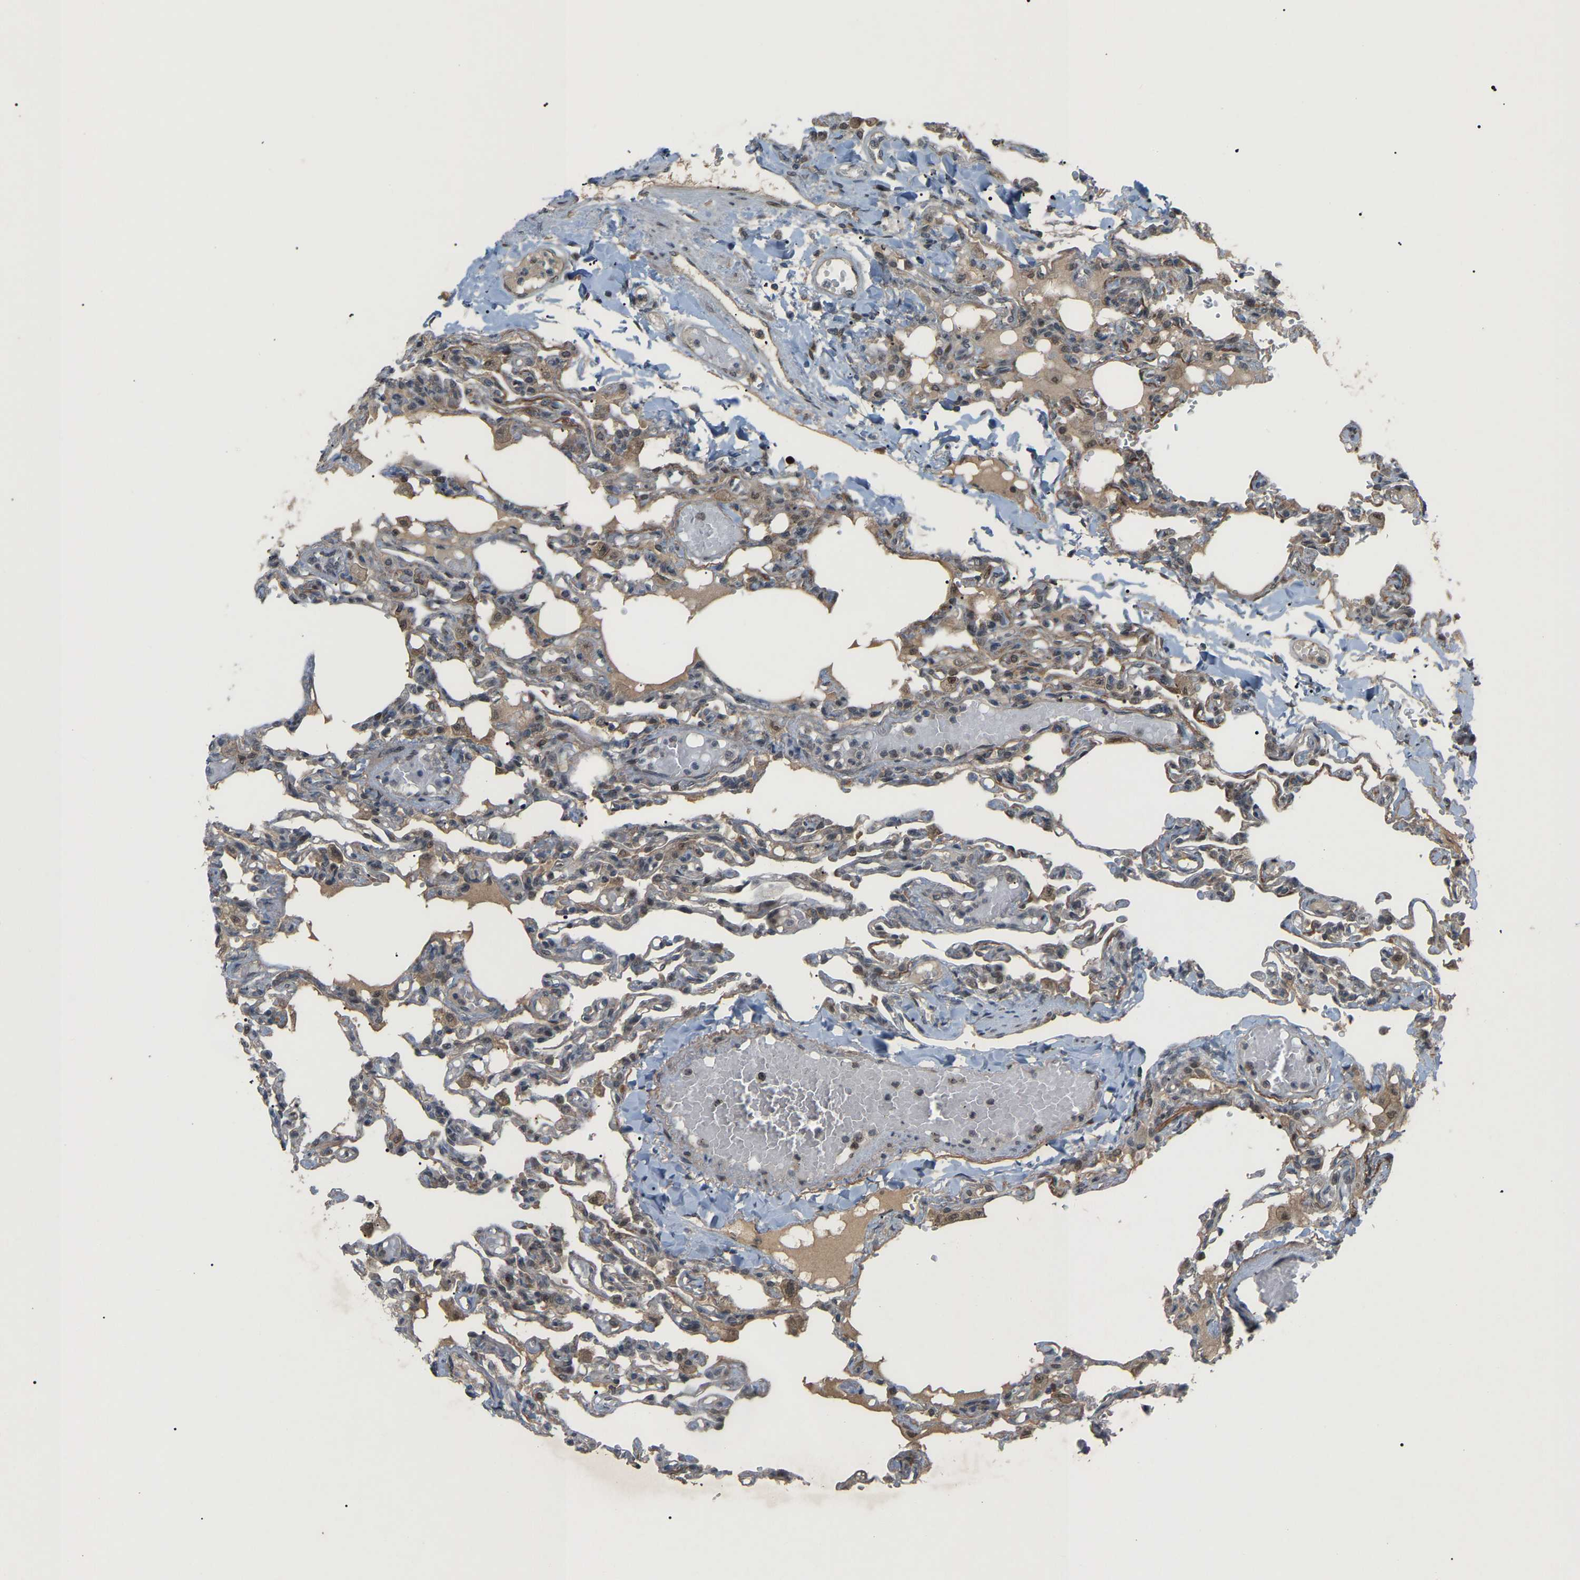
{"staining": {"intensity": "moderate", "quantity": "<25%", "location": "cytoplasmic/membranous"}, "tissue": "lung", "cell_type": "Alveolar cells", "image_type": "normal", "snomed": [{"axis": "morphology", "description": "Normal tissue, NOS"}, {"axis": "topography", "description": "Lung"}], "caption": "DAB (3,3'-diaminobenzidine) immunohistochemical staining of unremarkable lung demonstrates moderate cytoplasmic/membranous protein expression in approximately <25% of alveolar cells.", "gene": "CROT", "patient": {"sex": "male", "age": 21}}